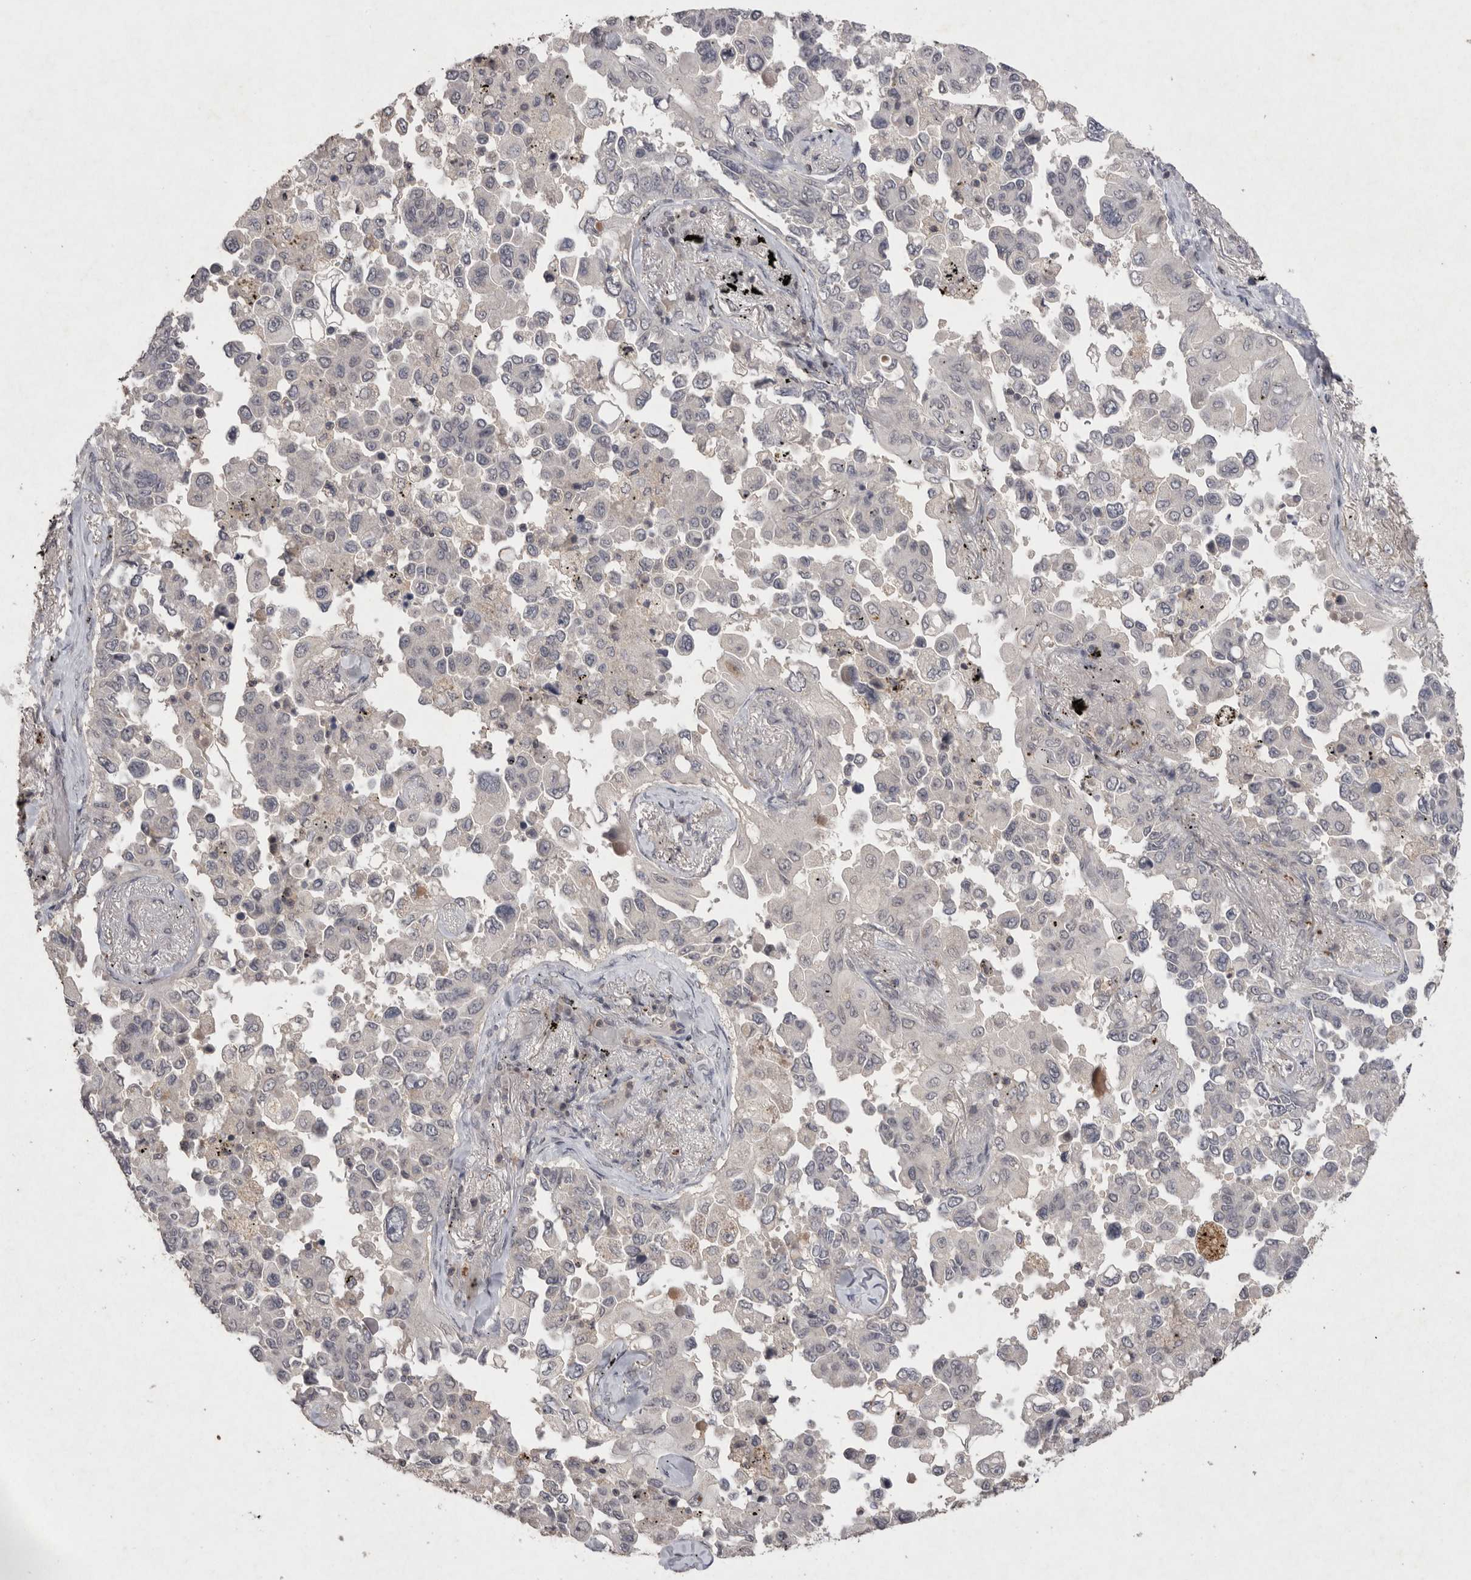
{"staining": {"intensity": "negative", "quantity": "none", "location": "none"}, "tissue": "lung cancer", "cell_type": "Tumor cells", "image_type": "cancer", "snomed": [{"axis": "morphology", "description": "Adenocarcinoma, NOS"}, {"axis": "topography", "description": "Lung"}], "caption": "Immunohistochemical staining of lung adenocarcinoma displays no significant positivity in tumor cells.", "gene": "APLNR", "patient": {"sex": "female", "age": 67}}